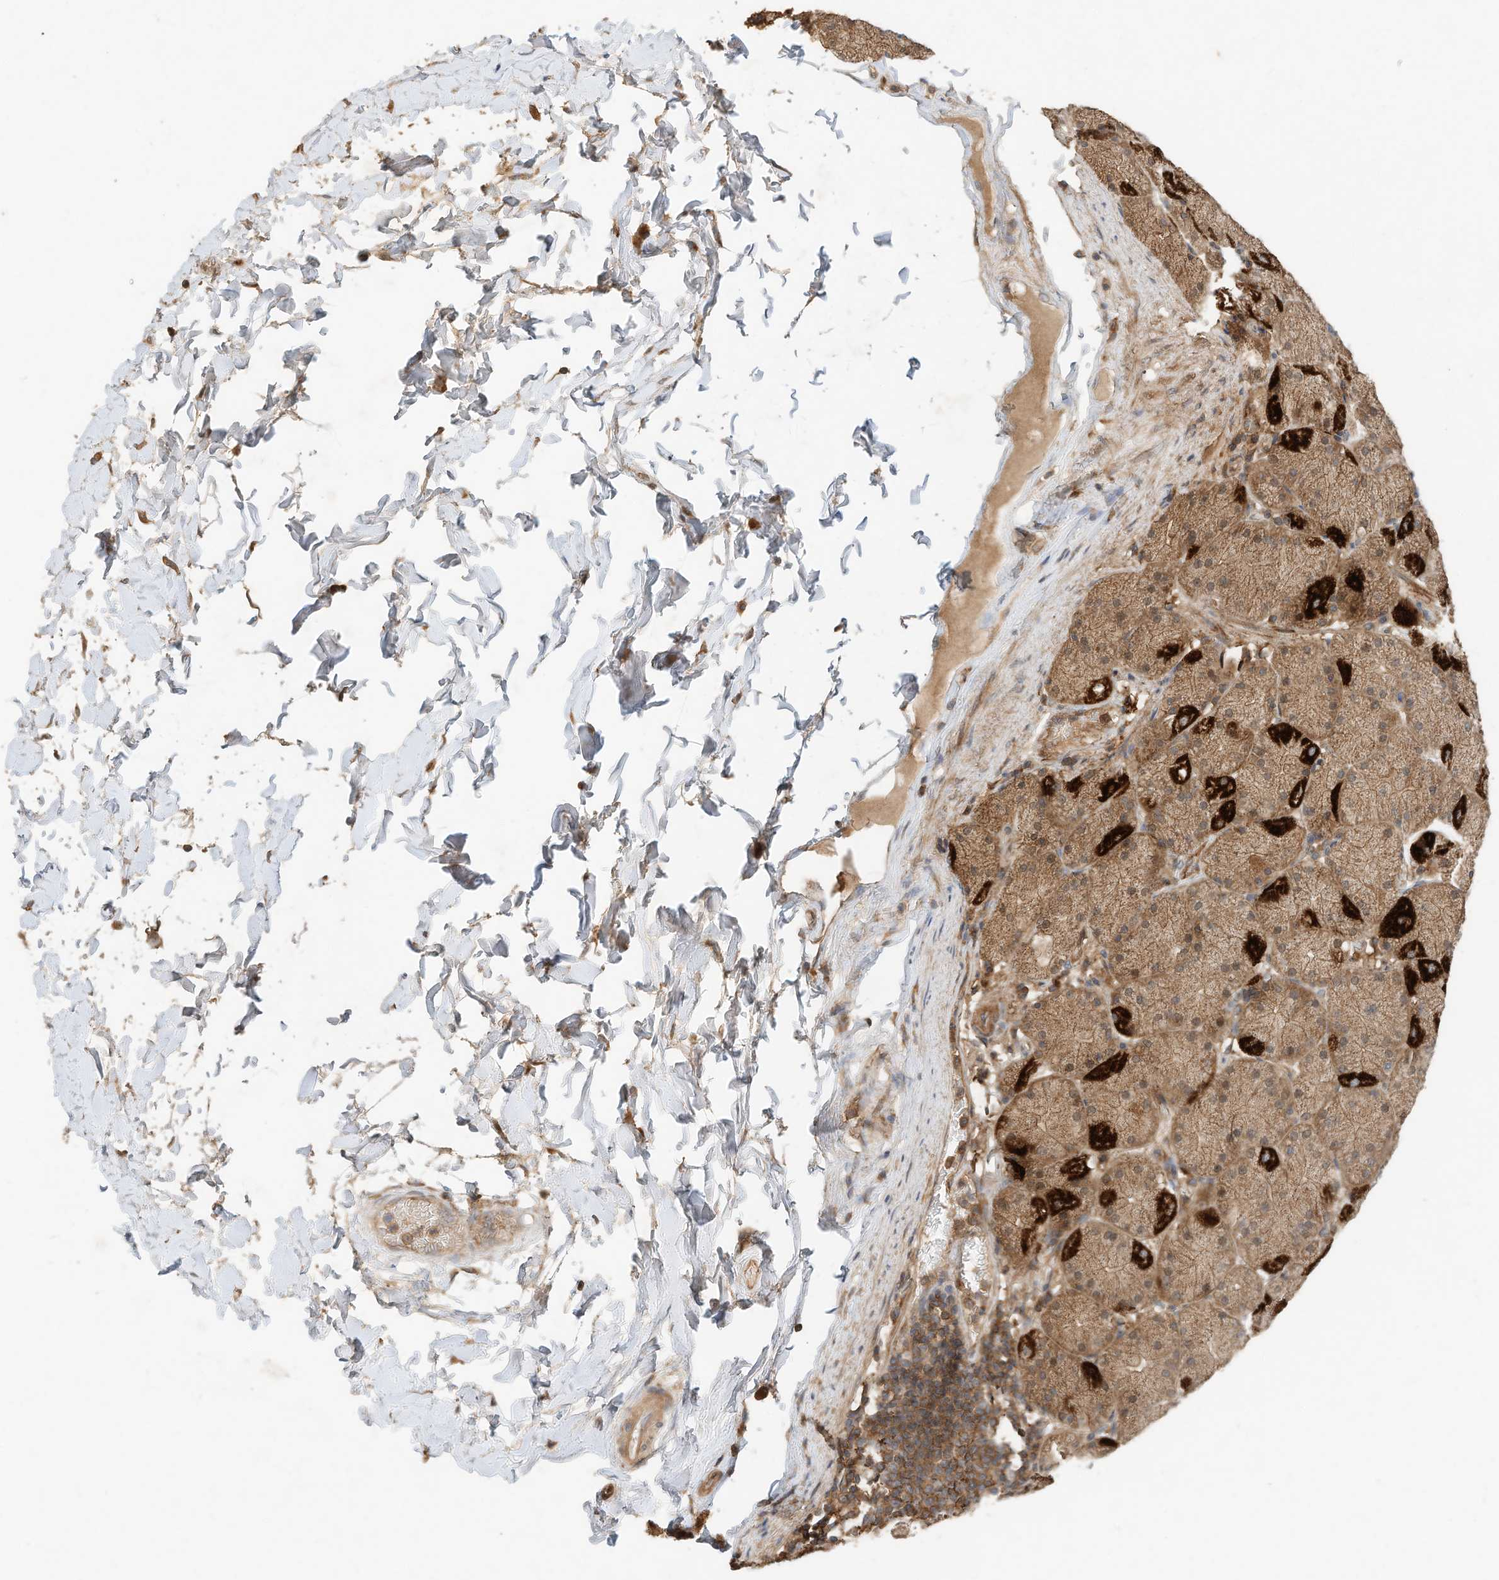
{"staining": {"intensity": "strong", "quantity": ">75%", "location": "cytoplasmic/membranous"}, "tissue": "stomach", "cell_type": "Glandular cells", "image_type": "normal", "snomed": [{"axis": "morphology", "description": "Normal tissue, NOS"}, {"axis": "topography", "description": "Stomach, upper"}], "caption": "Immunohistochemical staining of unremarkable stomach reveals >75% levels of strong cytoplasmic/membranous protein expression in about >75% of glandular cells.", "gene": "CPAMD8", "patient": {"sex": "female", "age": 56}}